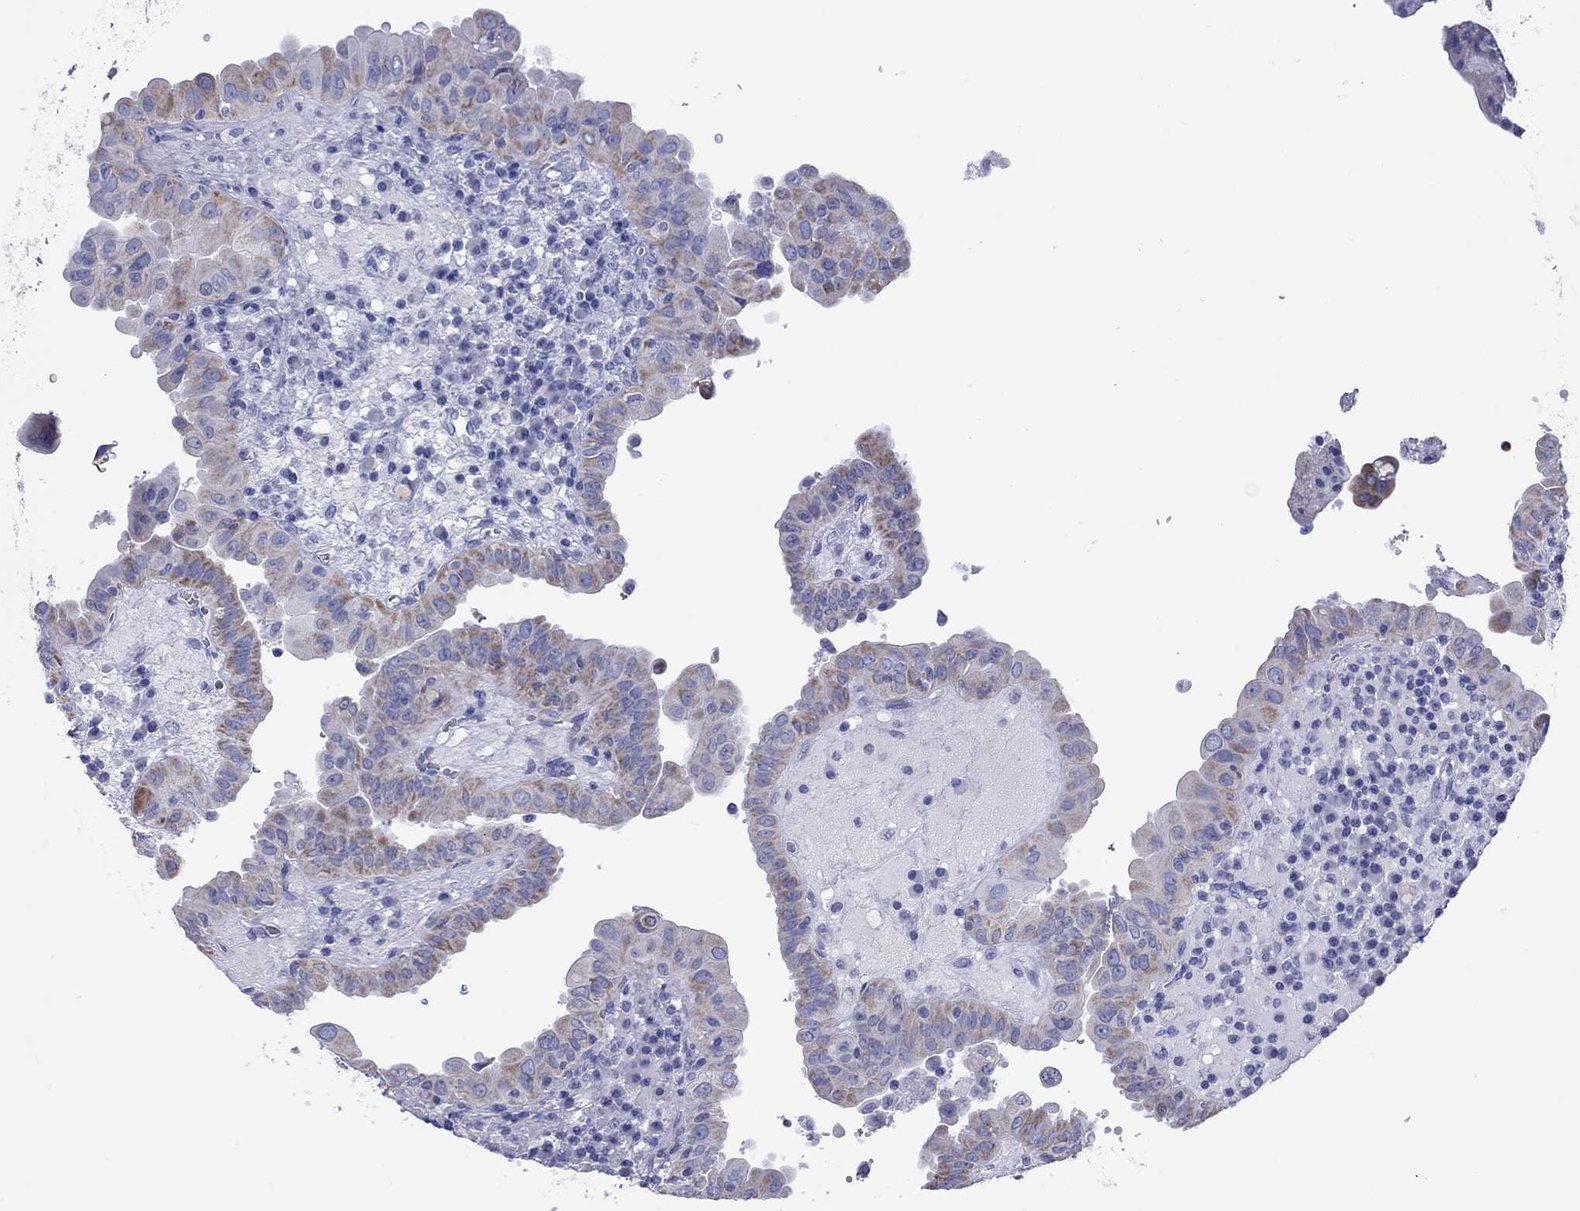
{"staining": {"intensity": "moderate", "quantity": ">75%", "location": "cytoplasmic/membranous"}, "tissue": "thyroid cancer", "cell_type": "Tumor cells", "image_type": "cancer", "snomed": [{"axis": "morphology", "description": "Papillary adenocarcinoma, NOS"}, {"axis": "topography", "description": "Thyroid gland"}], "caption": "Papillary adenocarcinoma (thyroid) was stained to show a protein in brown. There is medium levels of moderate cytoplasmic/membranous positivity in about >75% of tumor cells.", "gene": "VSIG10", "patient": {"sex": "female", "age": 37}}